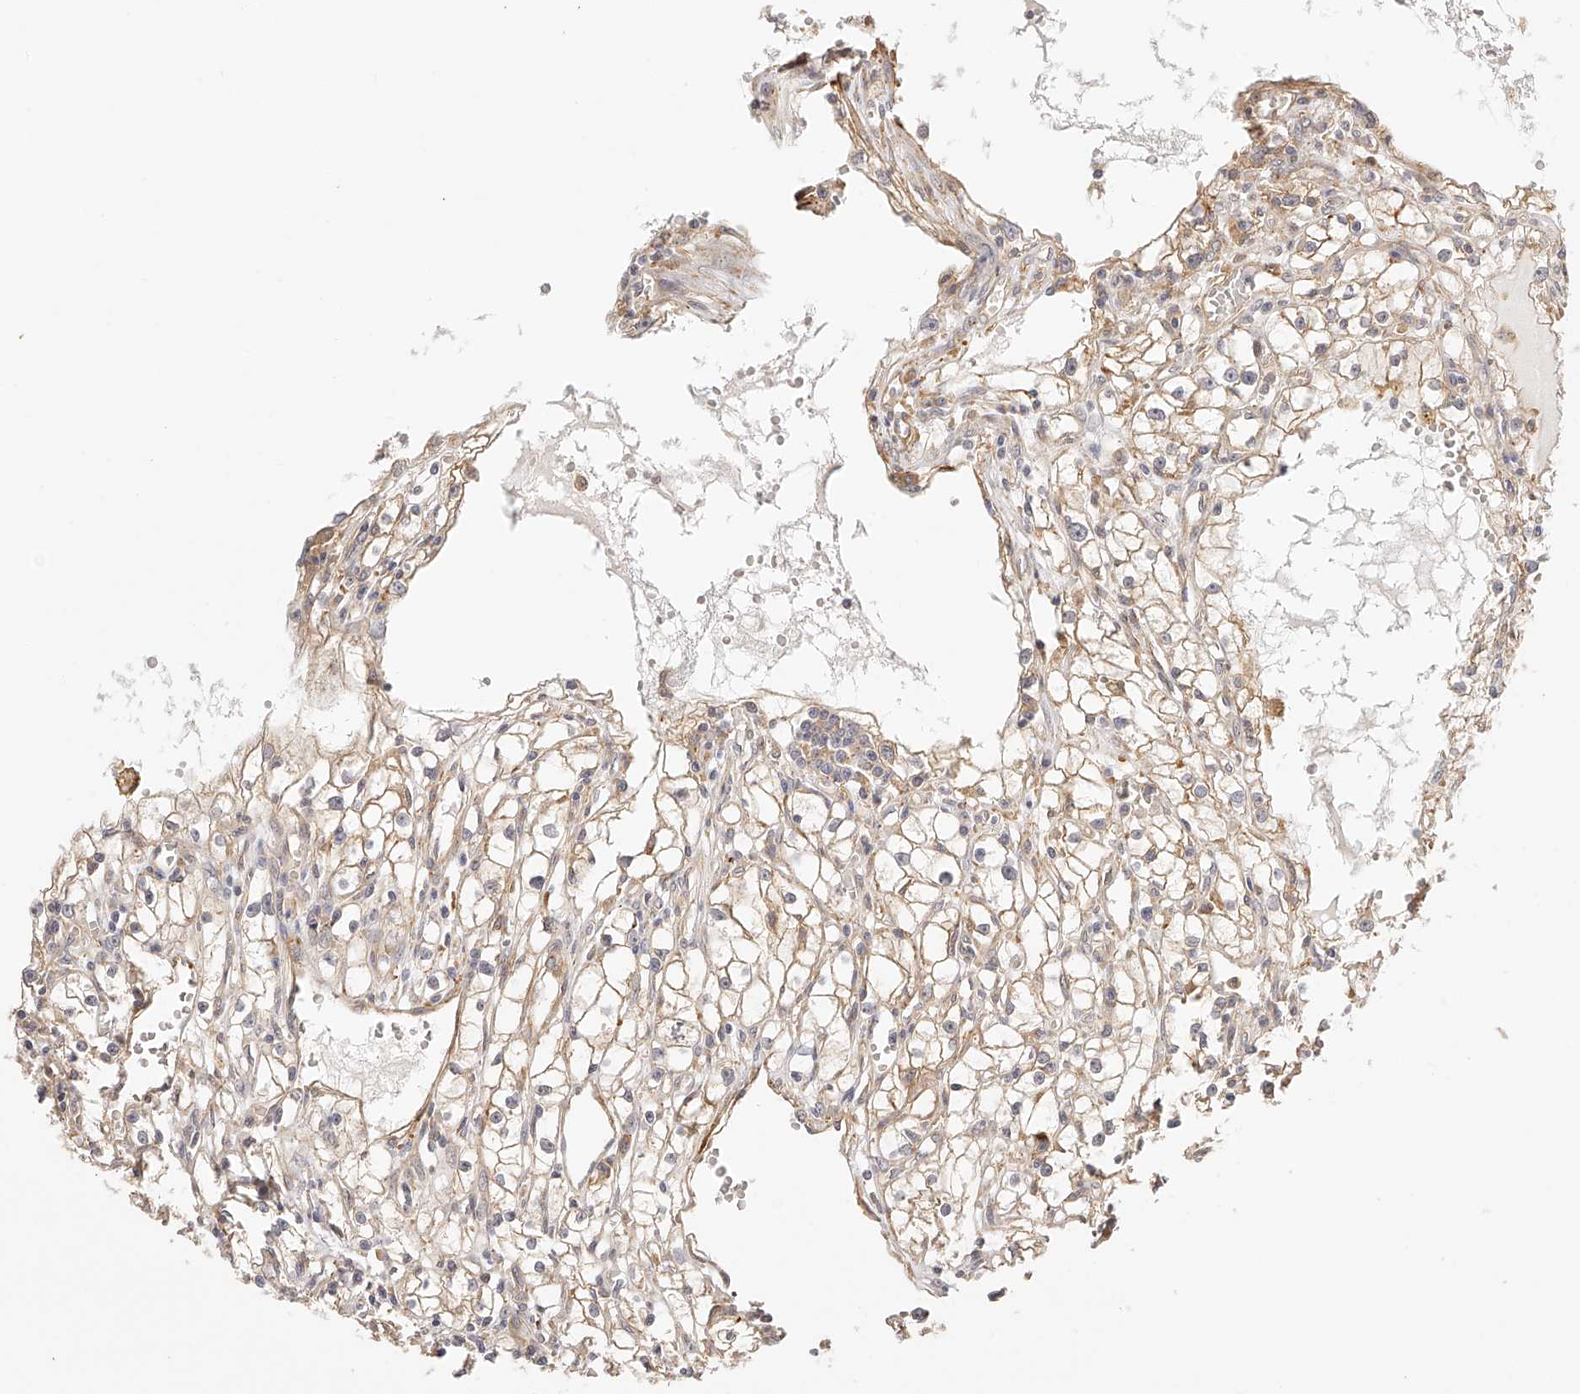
{"staining": {"intensity": "weak", "quantity": ">75%", "location": "cytoplasmic/membranous"}, "tissue": "renal cancer", "cell_type": "Tumor cells", "image_type": "cancer", "snomed": [{"axis": "morphology", "description": "Adenocarcinoma, NOS"}, {"axis": "topography", "description": "Kidney"}], "caption": "Renal adenocarcinoma stained with DAB (3,3'-diaminobenzidine) IHC displays low levels of weak cytoplasmic/membranous positivity in about >75% of tumor cells. (DAB = brown stain, brightfield microscopy at high magnification).", "gene": "SYNC", "patient": {"sex": "male", "age": 56}}